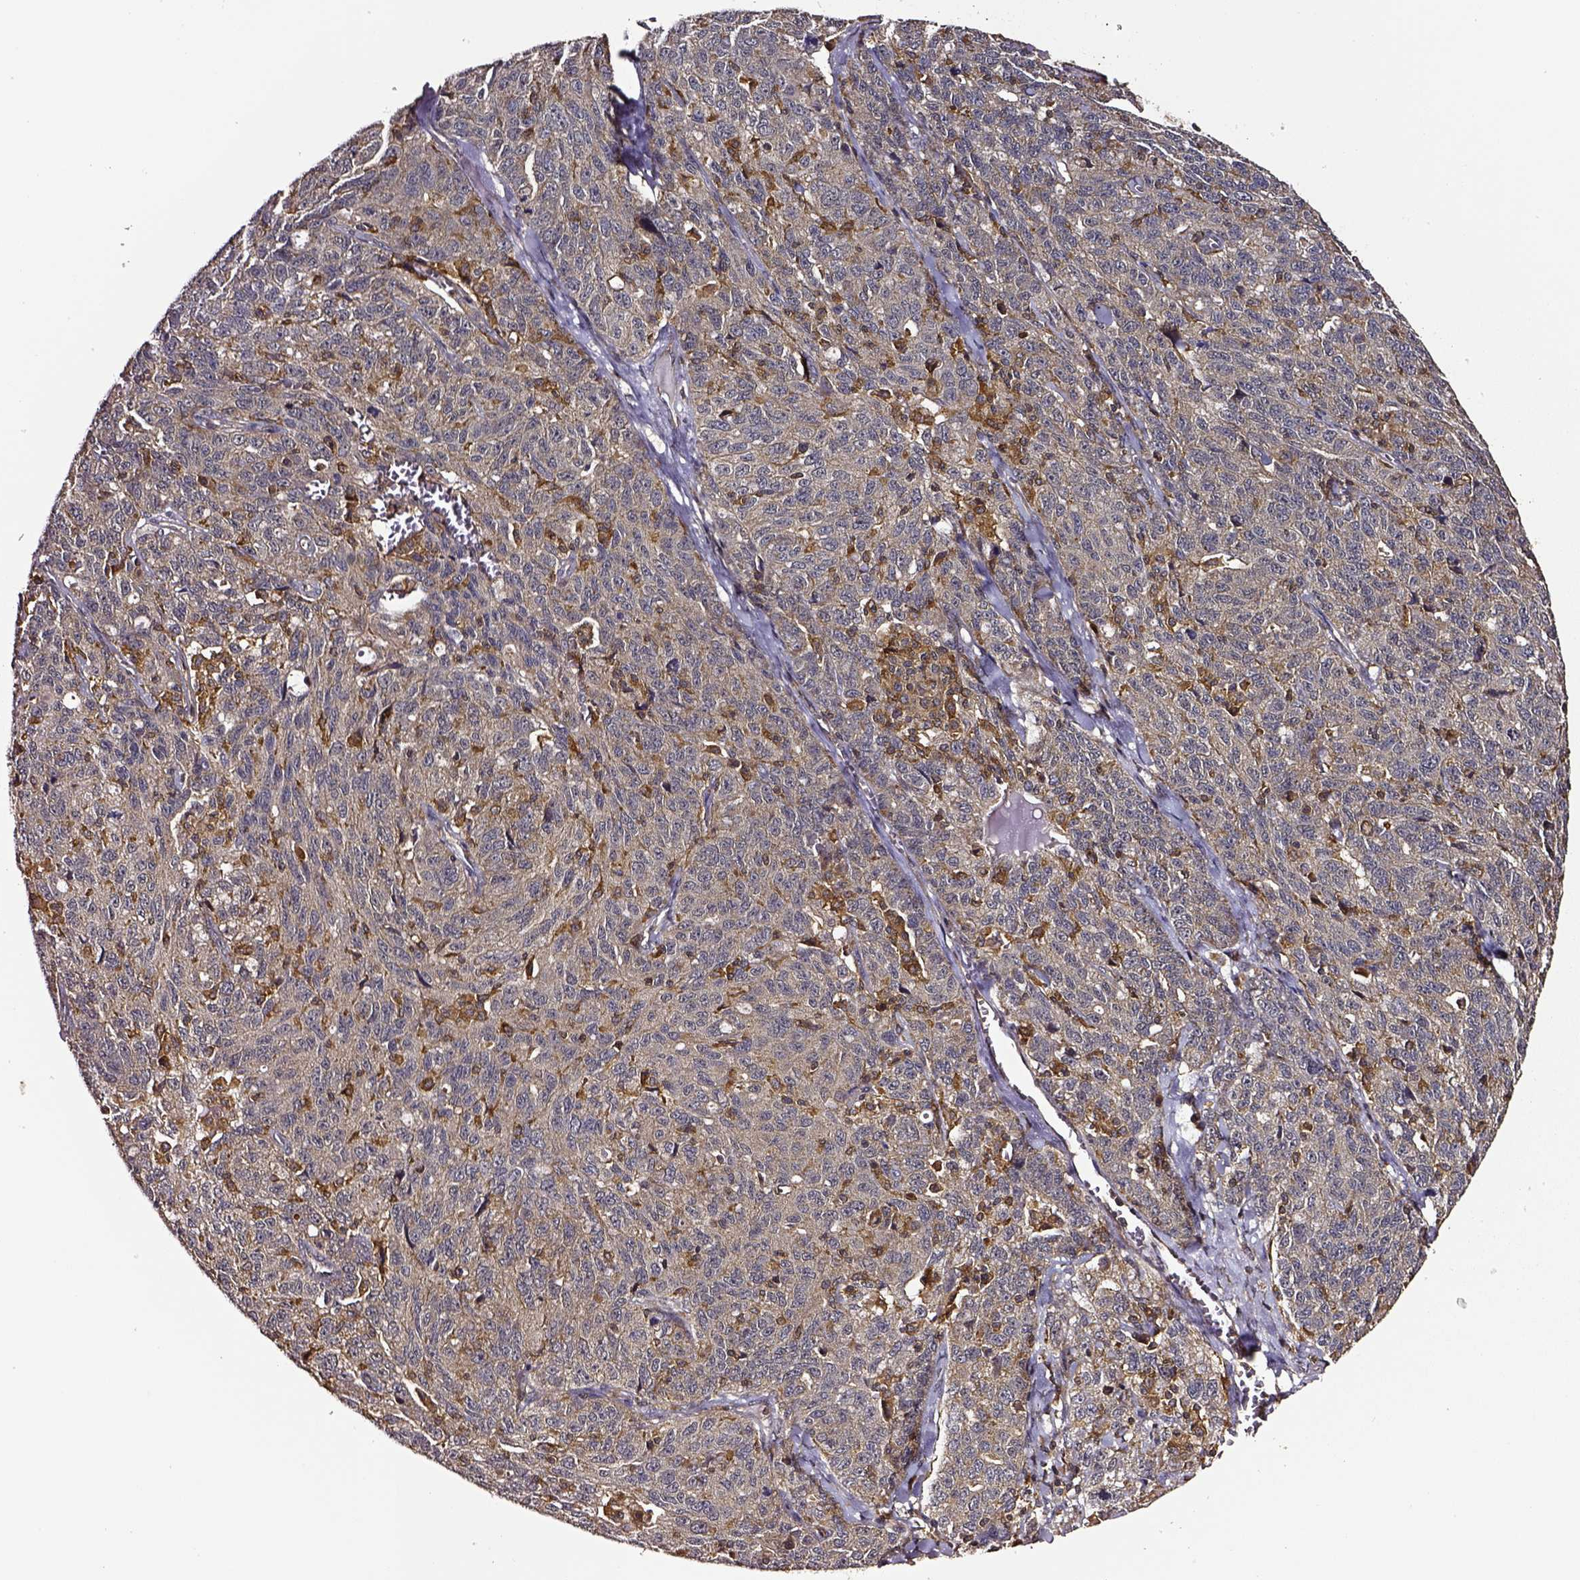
{"staining": {"intensity": "weak", "quantity": ">75%", "location": "cytoplasmic/membranous"}, "tissue": "ovarian cancer", "cell_type": "Tumor cells", "image_type": "cancer", "snomed": [{"axis": "morphology", "description": "Cystadenocarcinoma, serous, NOS"}, {"axis": "topography", "description": "Ovary"}], "caption": "Tumor cells show low levels of weak cytoplasmic/membranous staining in approximately >75% of cells in ovarian cancer (serous cystadenocarcinoma). (DAB IHC with brightfield microscopy, high magnification).", "gene": "RASSF5", "patient": {"sex": "female", "age": 71}}